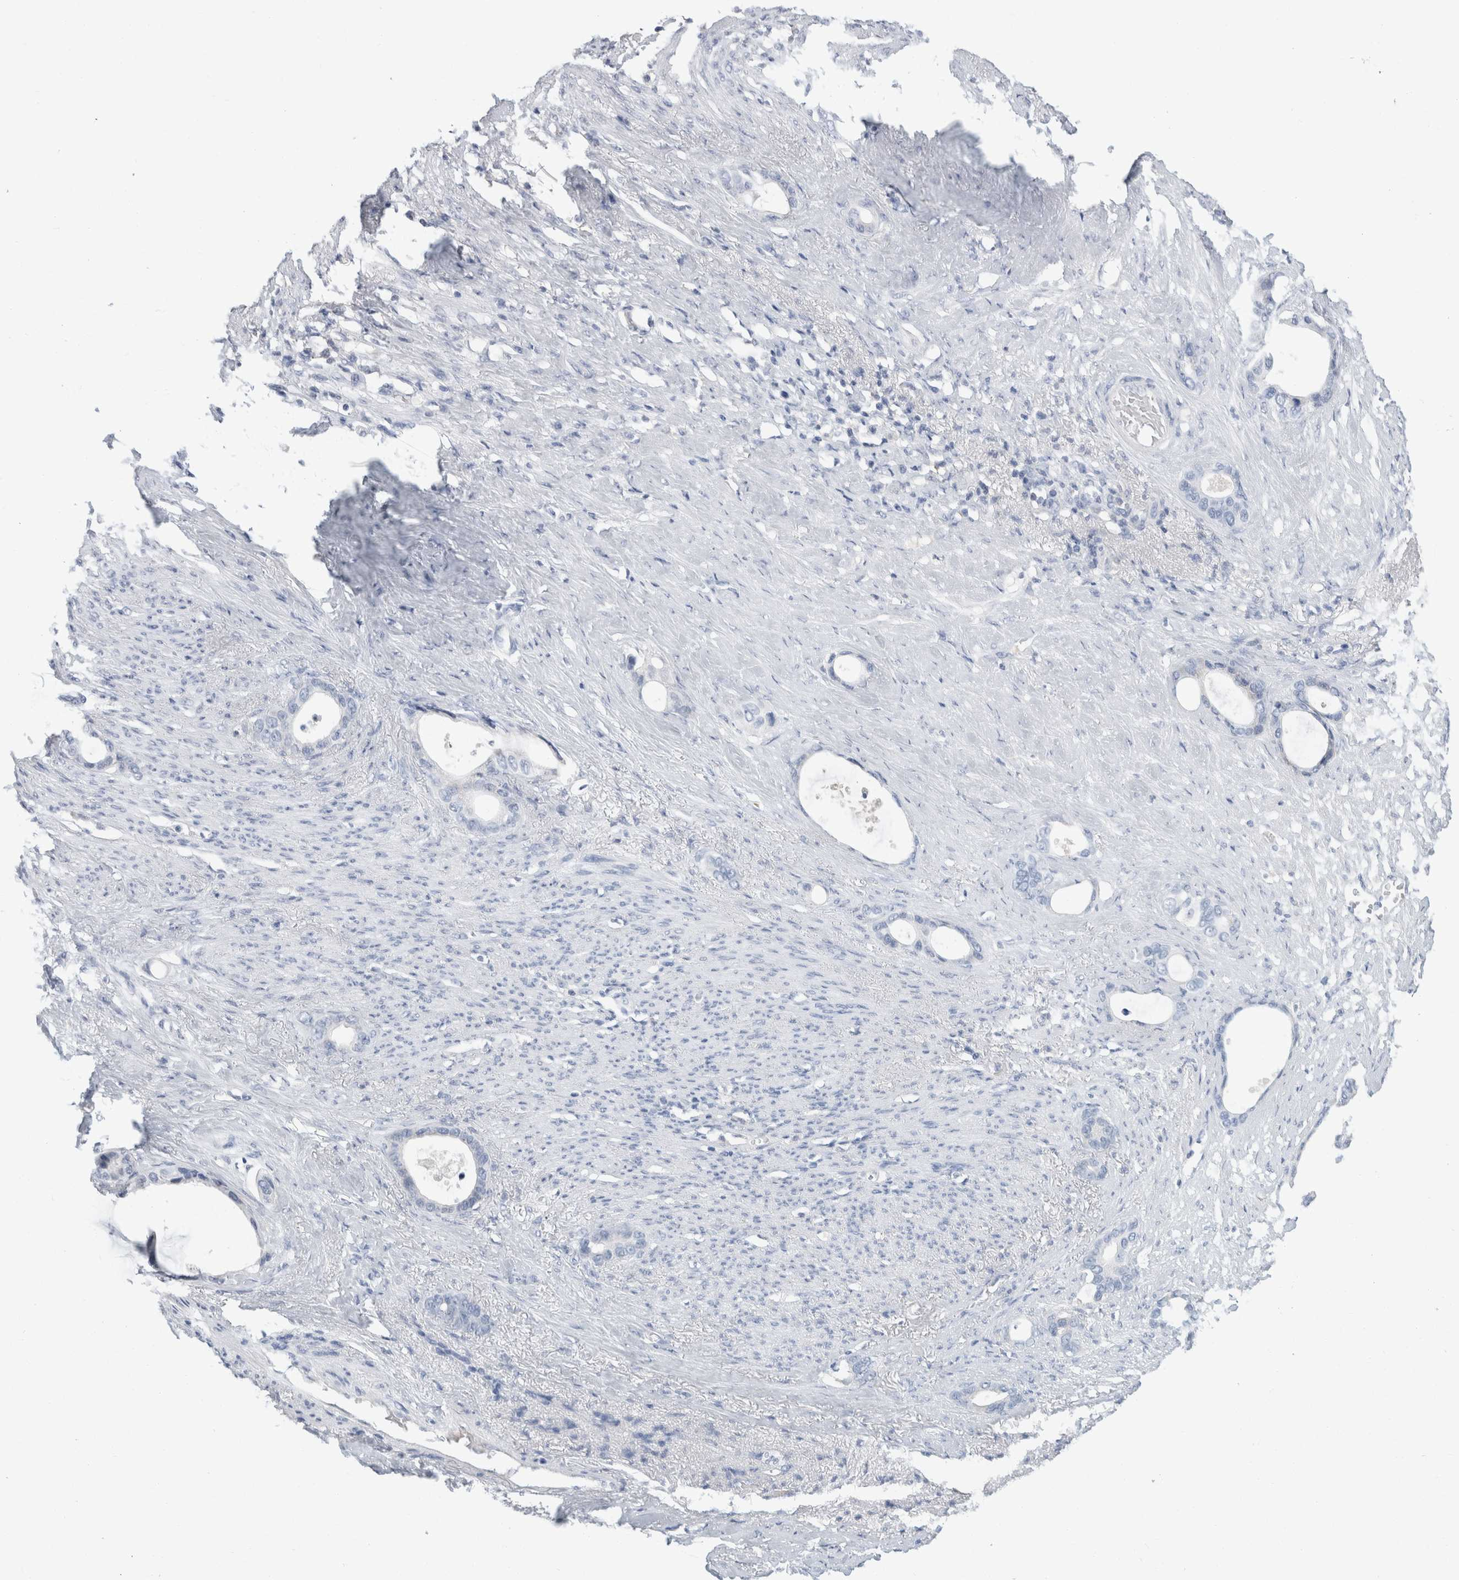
{"staining": {"intensity": "negative", "quantity": "none", "location": "none"}, "tissue": "stomach cancer", "cell_type": "Tumor cells", "image_type": "cancer", "snomed": [{"axis": "morphology", "description": "Adenocarcinoma, NOS"}, {"axis": "topography", "description": "Stomach"}], "caption": "This micrograph is of stomach cancer (adenocarcinoma) stained with immunohistochemistry (IHC) to label a protein in brown with the nuclei are counter-stained blue. There is no positivity in tumor cells.", "gene": "SCGB1A1", "patient": {"sex": "female", "age": 75}}